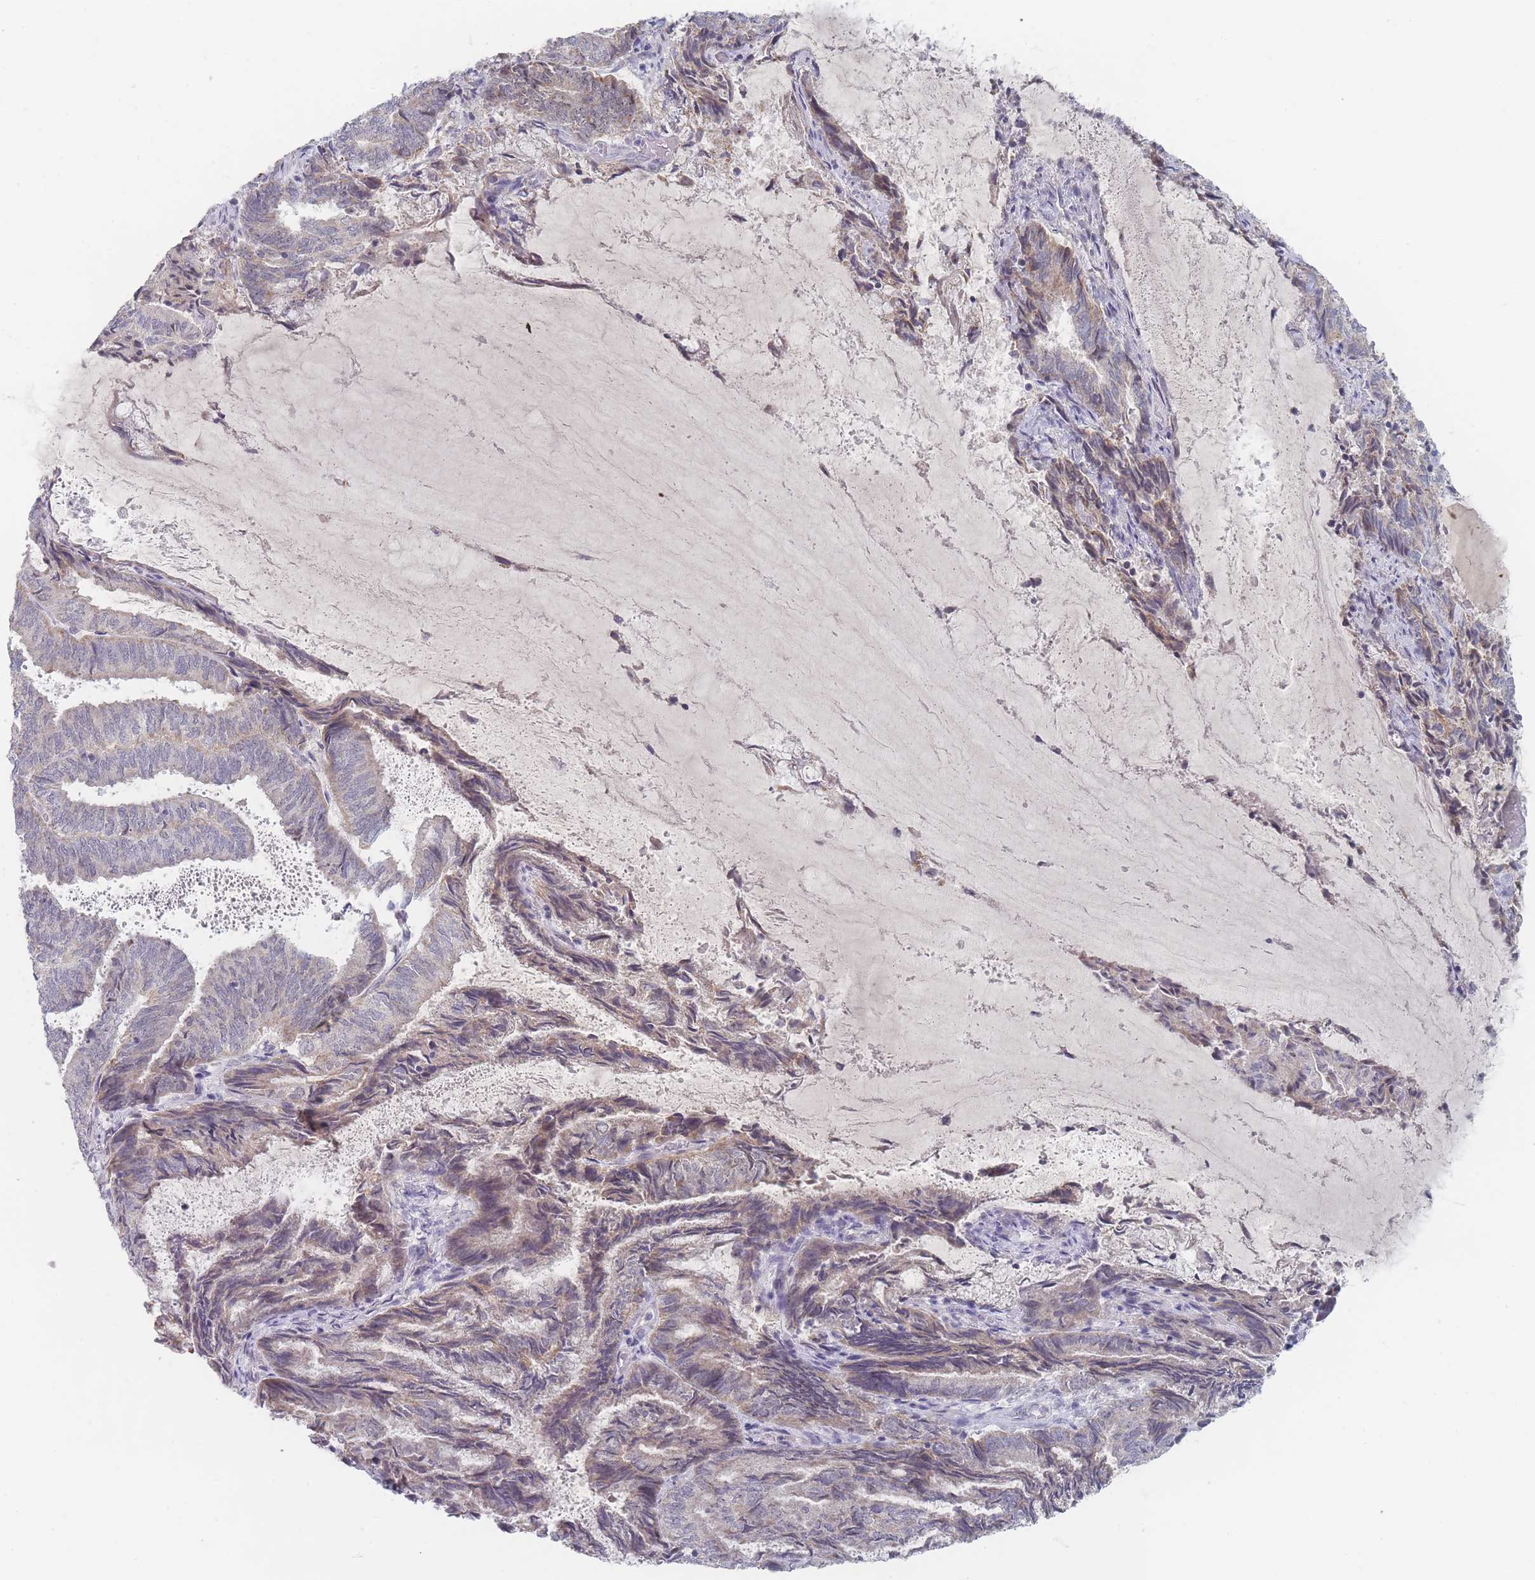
{"staining": {"intensity": "weak", "quantity": "25%-75%", "location": "cytoplasmic/membranous"}, "tissue": "endometrial cancer", "cell_type": "Tumor cells", "image_type": "cancer", "snomed": [{"axis": "morphology", "description": "Adenocarcinoma, NOS"}, {"axis": "topography", "description": "Endometrium"}], "caption": "A low amount of weak cytoplasmic/membranous expression is appreciated in approximately 25%-75% of tumor cells in endometrial cancer (adenocarcinoma) tissue.", "gene": "RNF8", "patient": {"sex": "female", "age": 80}}